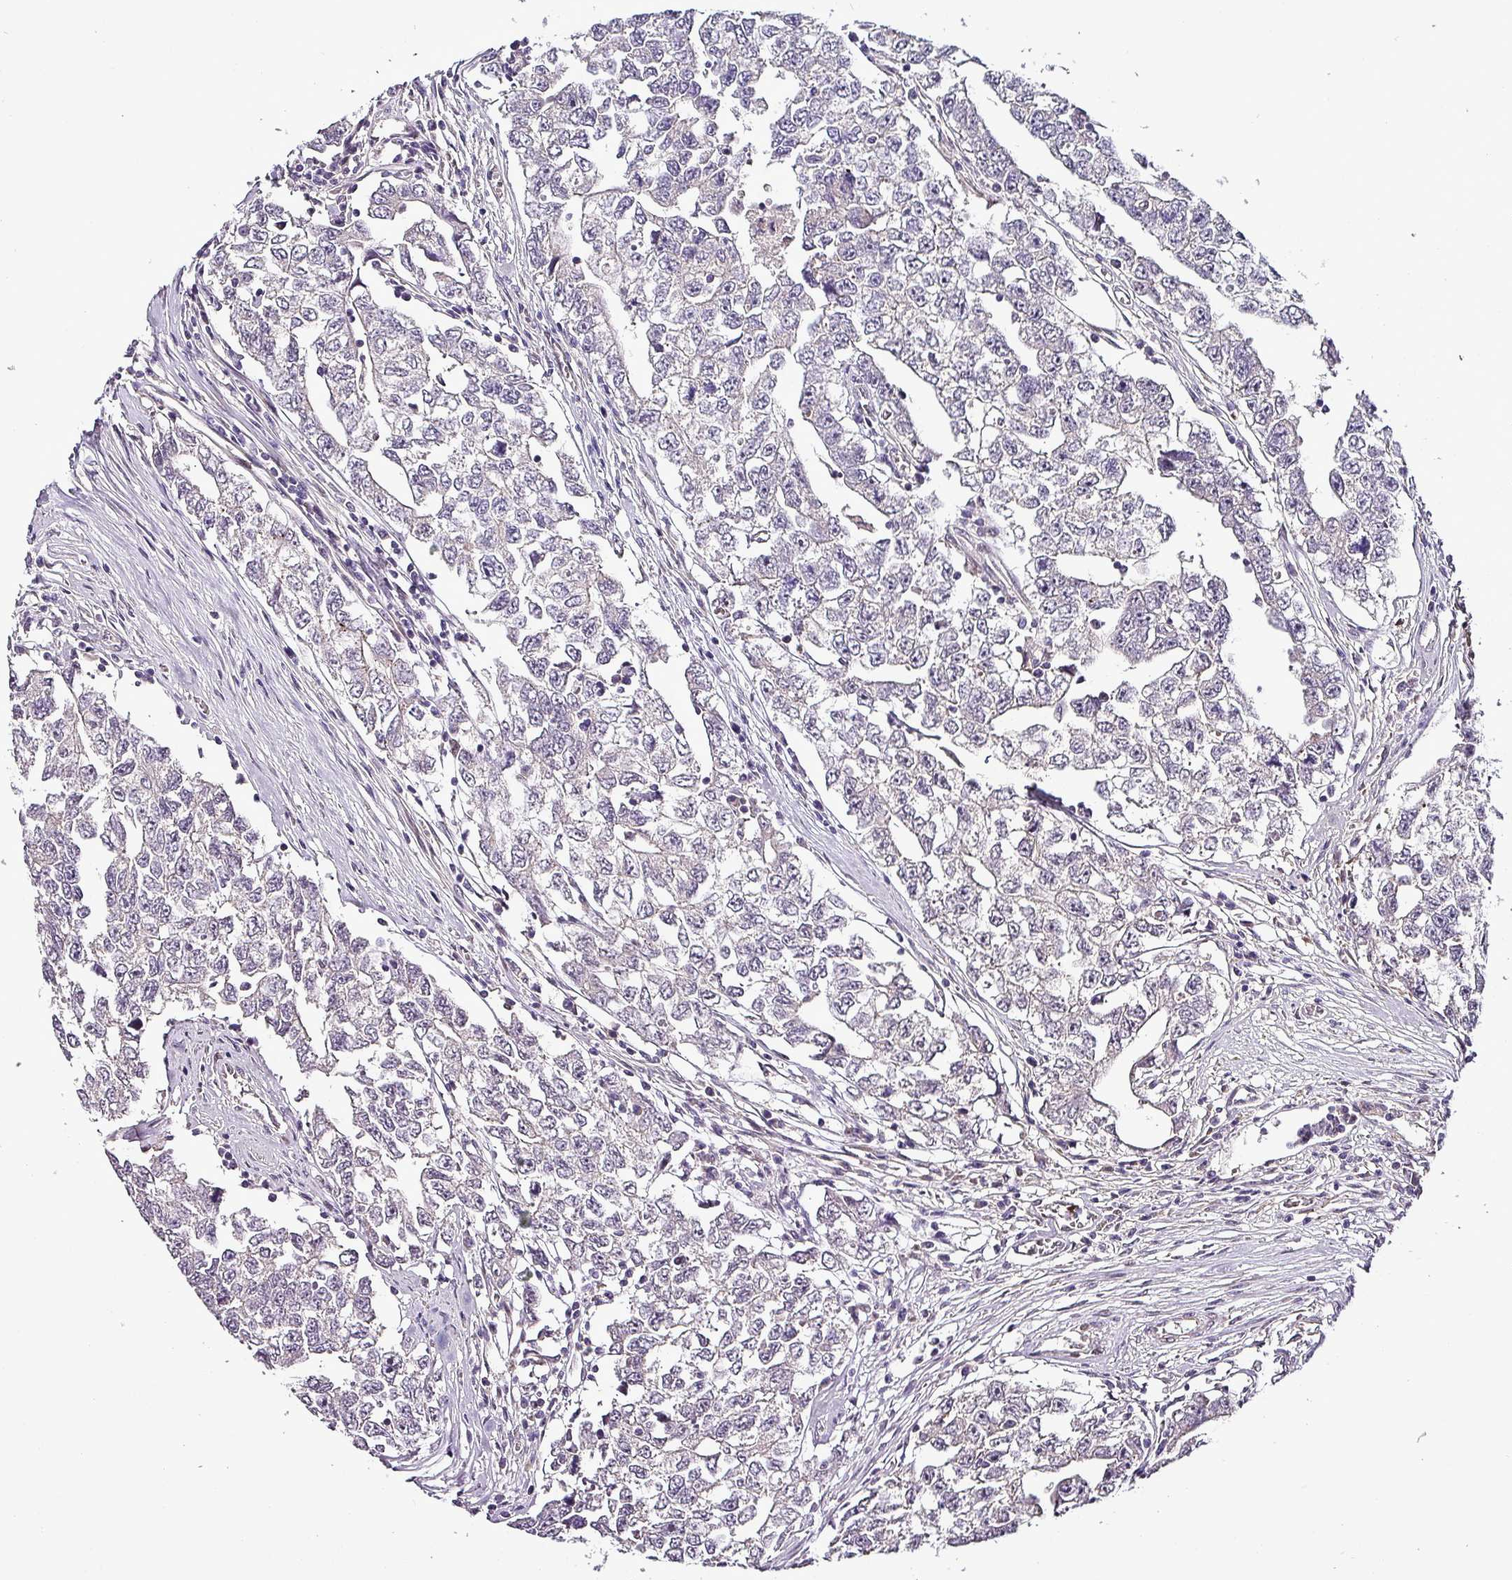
{"staining": {"intensity": "negative", "quantity": "none", "location": "none"}, "tissue": "testis cancer", "cell_type": "Tumor cells", "image_type": "cancer", "snomed": [{"axis": "morphology", "description": "Carcinoma, Embryonal, NOS"}, {"axis": "topography", "description": "Testis"}], "caption": "Immunohistochemistry histopathology image of neoplastic tissue: human testis cancer stained with DAB shows no significant protein staining in tumor cells.", "gene": "GRAPL", "patient": {"sex": "male", "age": 22}}